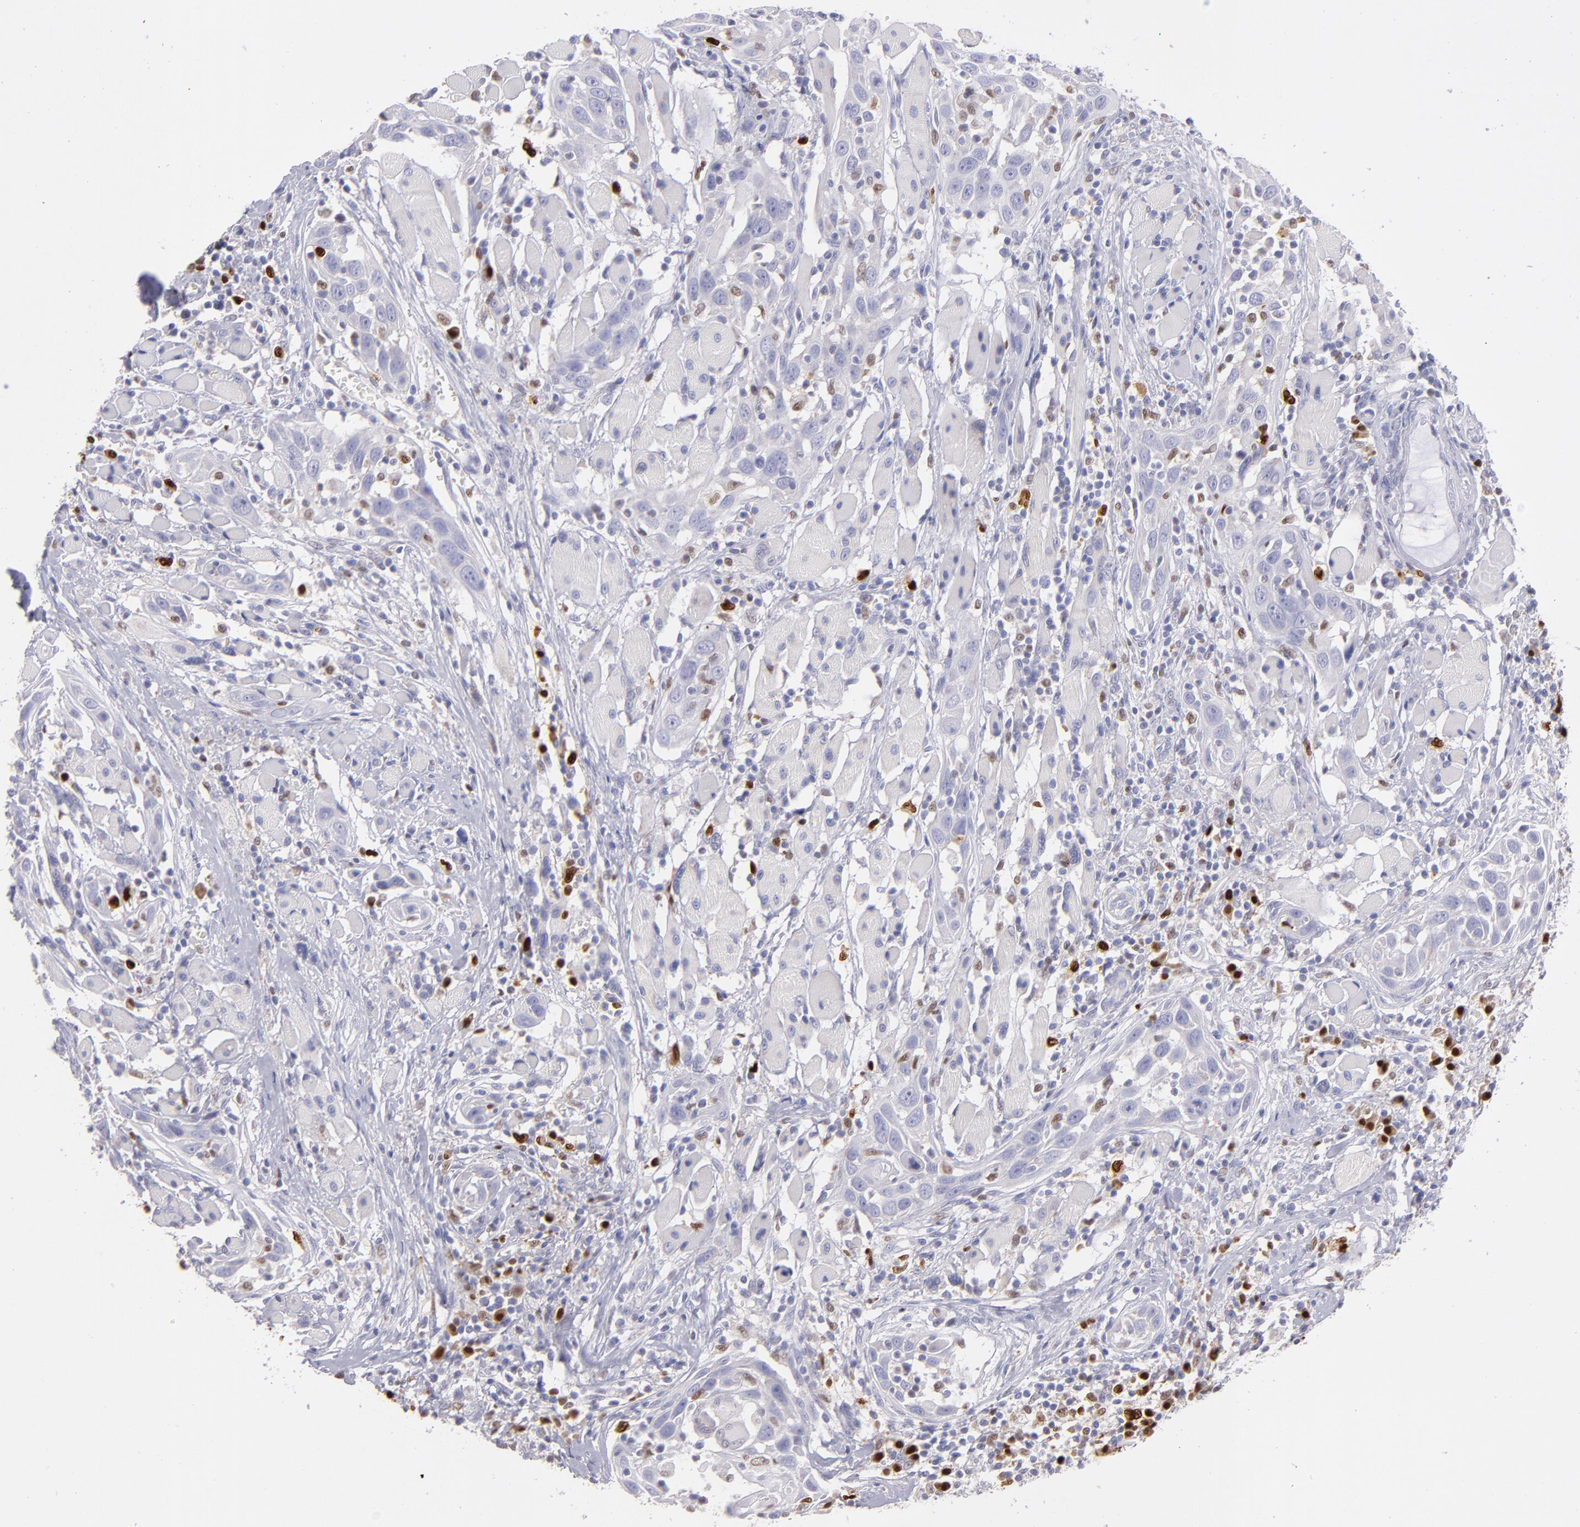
{"staining": {"intensity": "negative", "quantity": "none", "location": "none"}, "tissue": "head and neck cancer", "cell_type": "Tumor cells", "image_type": "cancer", "snomed": [{"axis": "morphology", "description": "Squamous cell carcinoma, NOS"}, {"axis": "topography", "description": "Oral tissue"}, {"axis": "topography", "description": "Head-Neck"}], "caption": "A micrograph of head and neck cancer stained for a protein shows no brown staining in tumor cells. (DAB immunohistochemistry (IHC), high magnification).", "gene": "IRF8", "patient": {"sex": "female", "age": 50}}